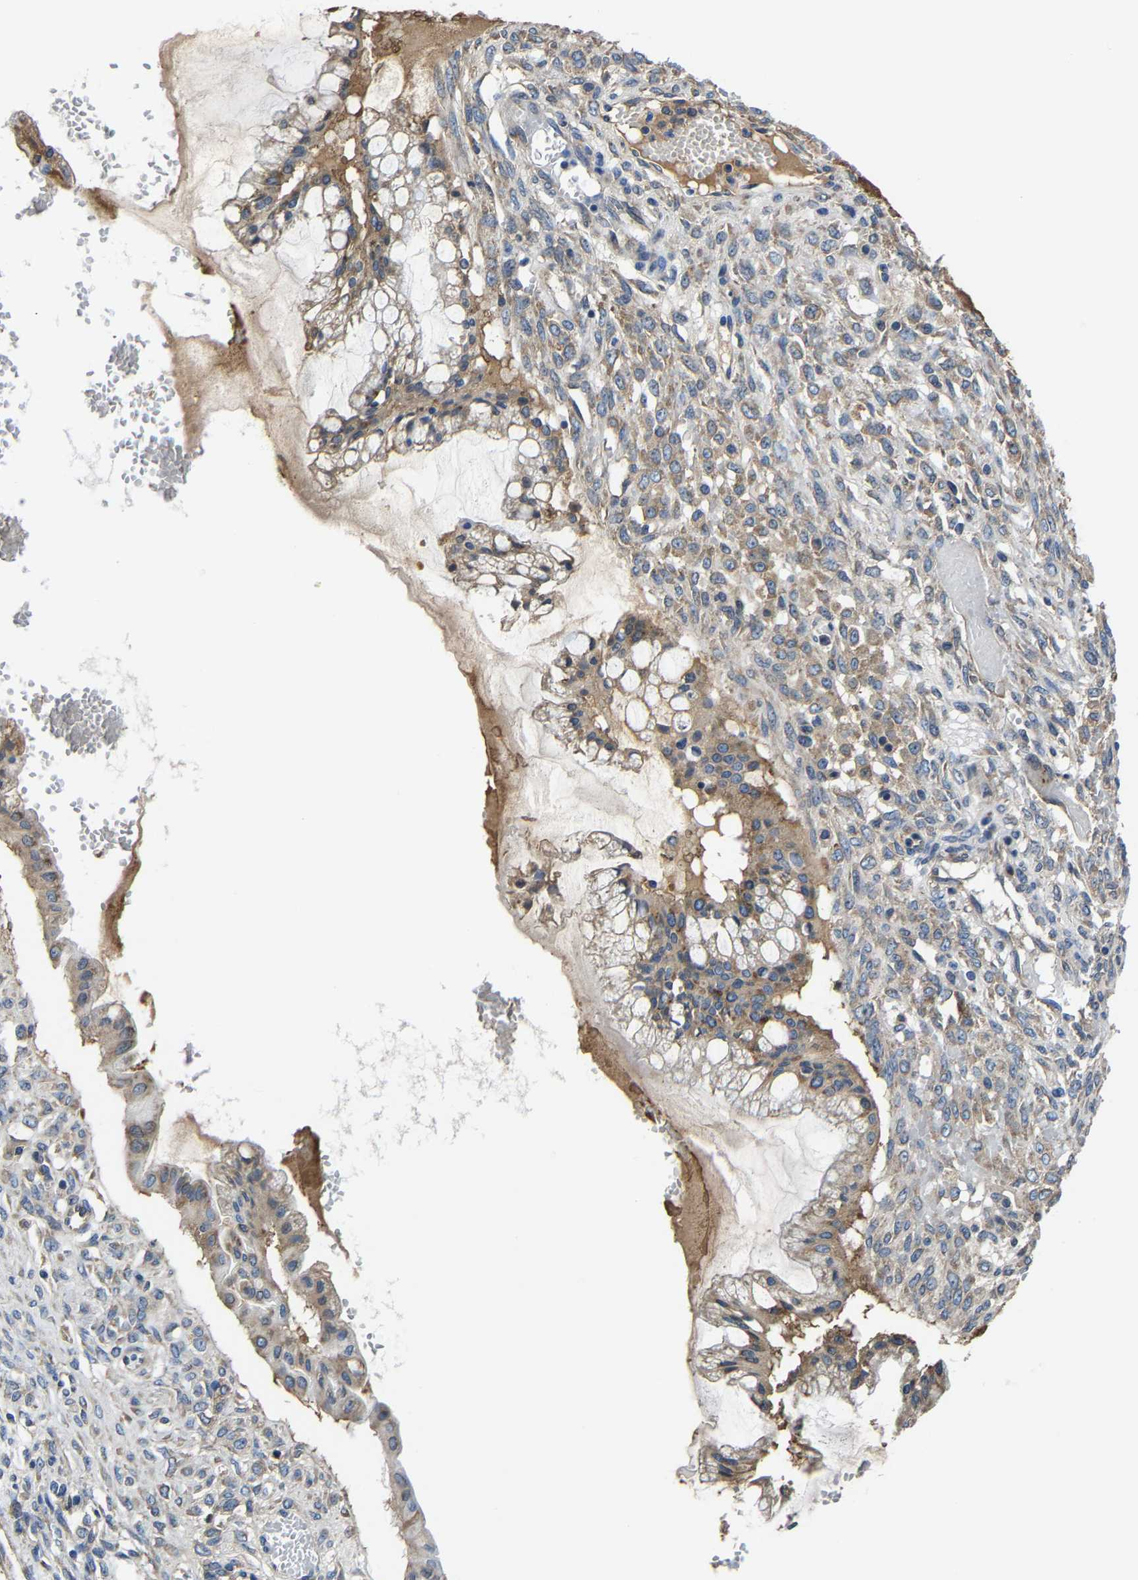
{"staining": {"intensity": "moderate", "quantity": ">75%", "location": "cytoplasmic/membranous"}, "tissue": "ovarian cancer", "cell_type": "Tumor cells", "image_type": "cancer", "snomed": [{"axis": "morphology", "description": "Cystadenocarcinoma, mucinous, NOS"}, {"axis": "topography", "description": "Ovary"}], "caption": "Ovarian cancer tissue shows moderate cytoplasmic/membranous staining in about >75% of tumor cells", "gene": "G3BP2", "patient": {"sex": "female", "age": 73}}